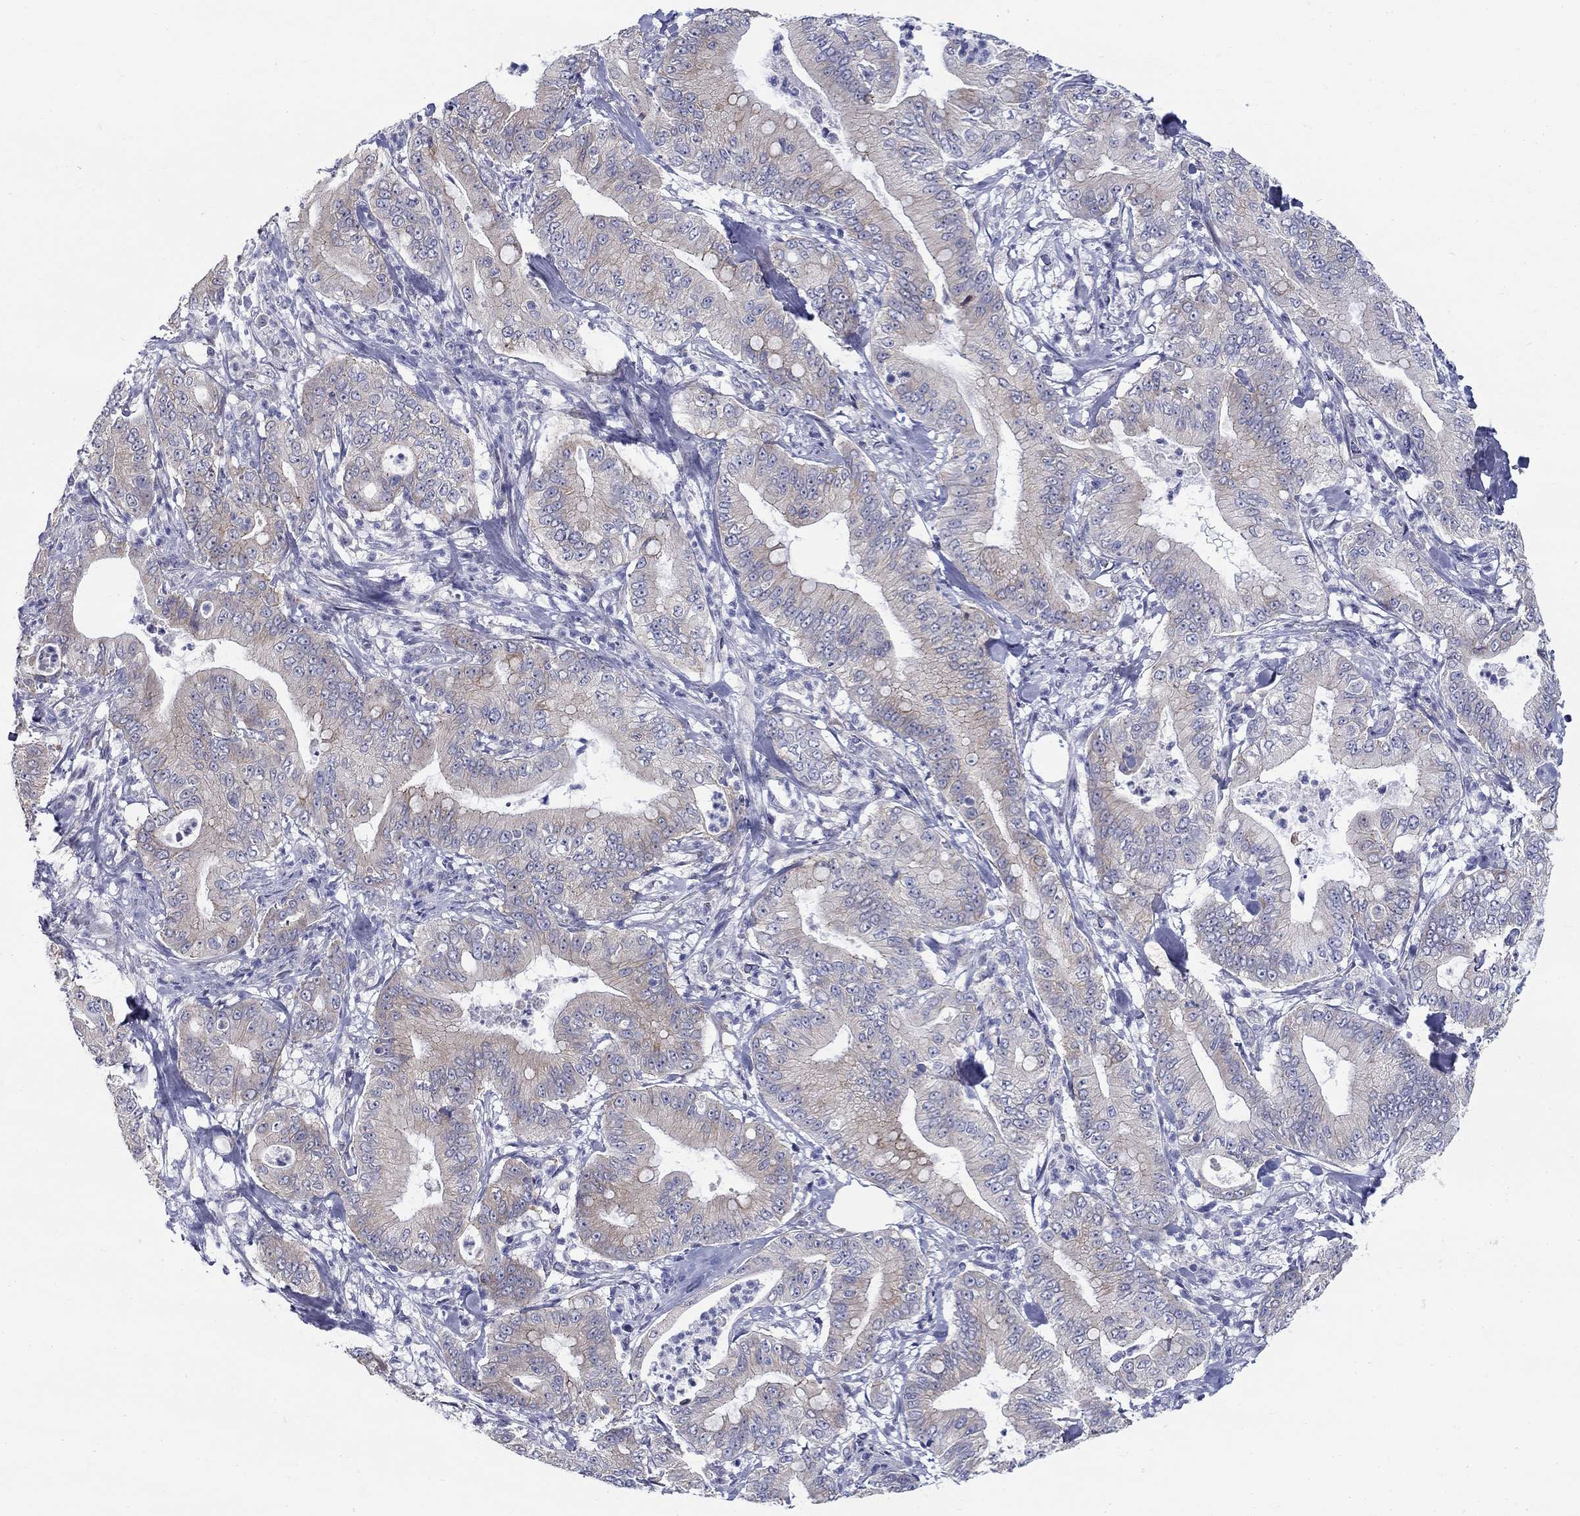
{"staining": {"intensity": "weak", "quantity": "<25%", "location": "cytoplasmic/membranous"}, "tissue": "pancreatic cancer", "cell_type": "Tumor cells", "image_type": "cancer", "snomed": [{"axis": "morphology", "description": "Adenocarcinoma, NOS"}, {"axis": "topography", "description": "Pancreas"}], "caption": "DAB (3,3'-diaminobenzidine) immunohistochemical staining of human pancreatic cancer reveals no significant staining in tumor cells.", "gene": "QRFPR", "patient": {"sex": "male", "age": 71}}